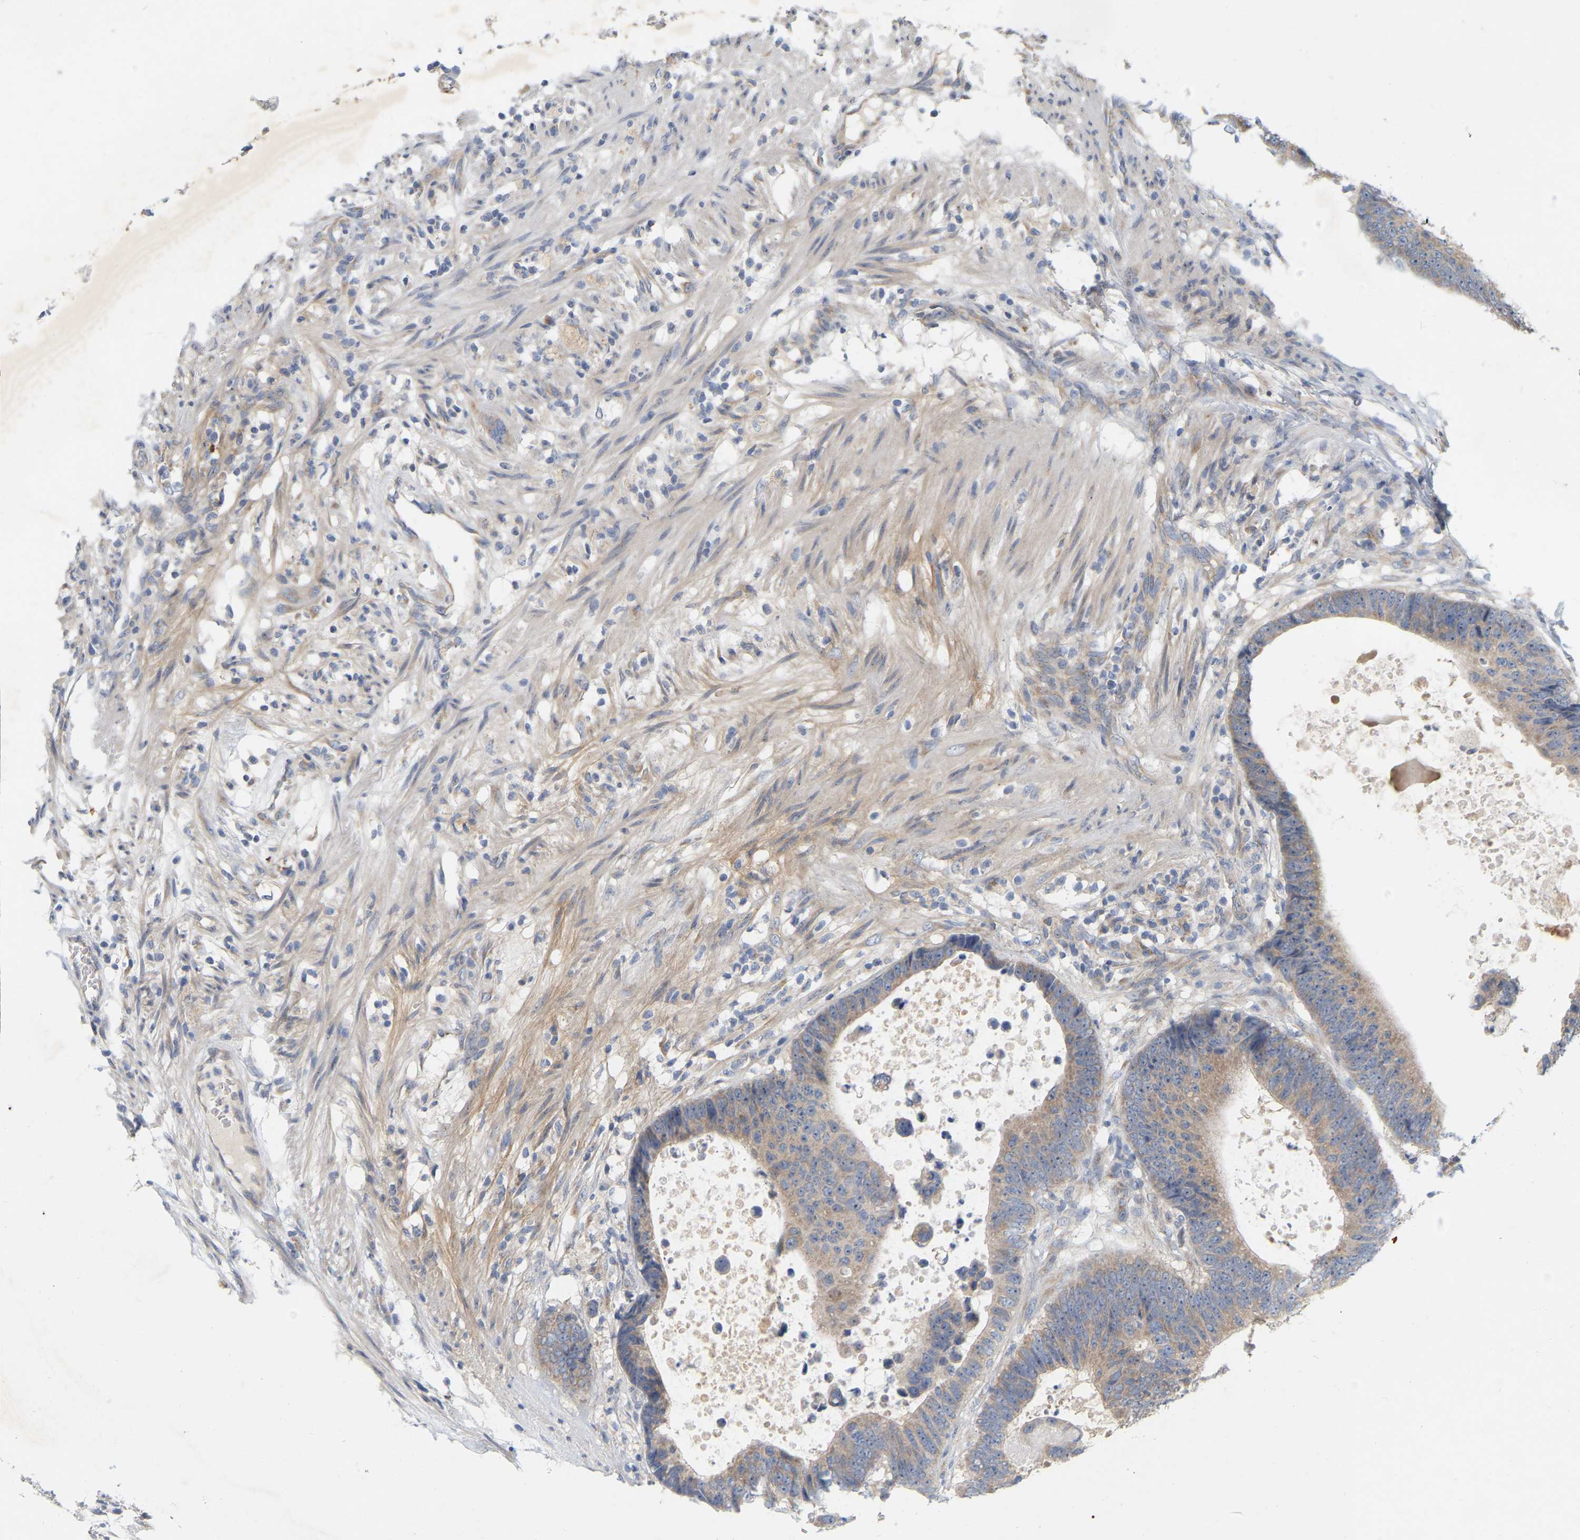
{"staining": {"intensity": "moderate", "quantity": ">75%", "location": "cytoplasmic/membranous"}, "tissue": "colorectal cancer", "cell_type": "Tumor cells", "image_type": "cancer", "snomed": [{"axis": "morphology", "description": "Adenocarcinoma, NOS"}, {"axis": "topography", "description": "Colon"}], "caption": "Protein expression analysis of human adenocarcinoma (colorectal) reveals moderate cytoplasmic/membranous positivity in approximately >75% of tumor cells.", "gene": "MINDY4", "patient": {"sex": "male", "age": 56}}